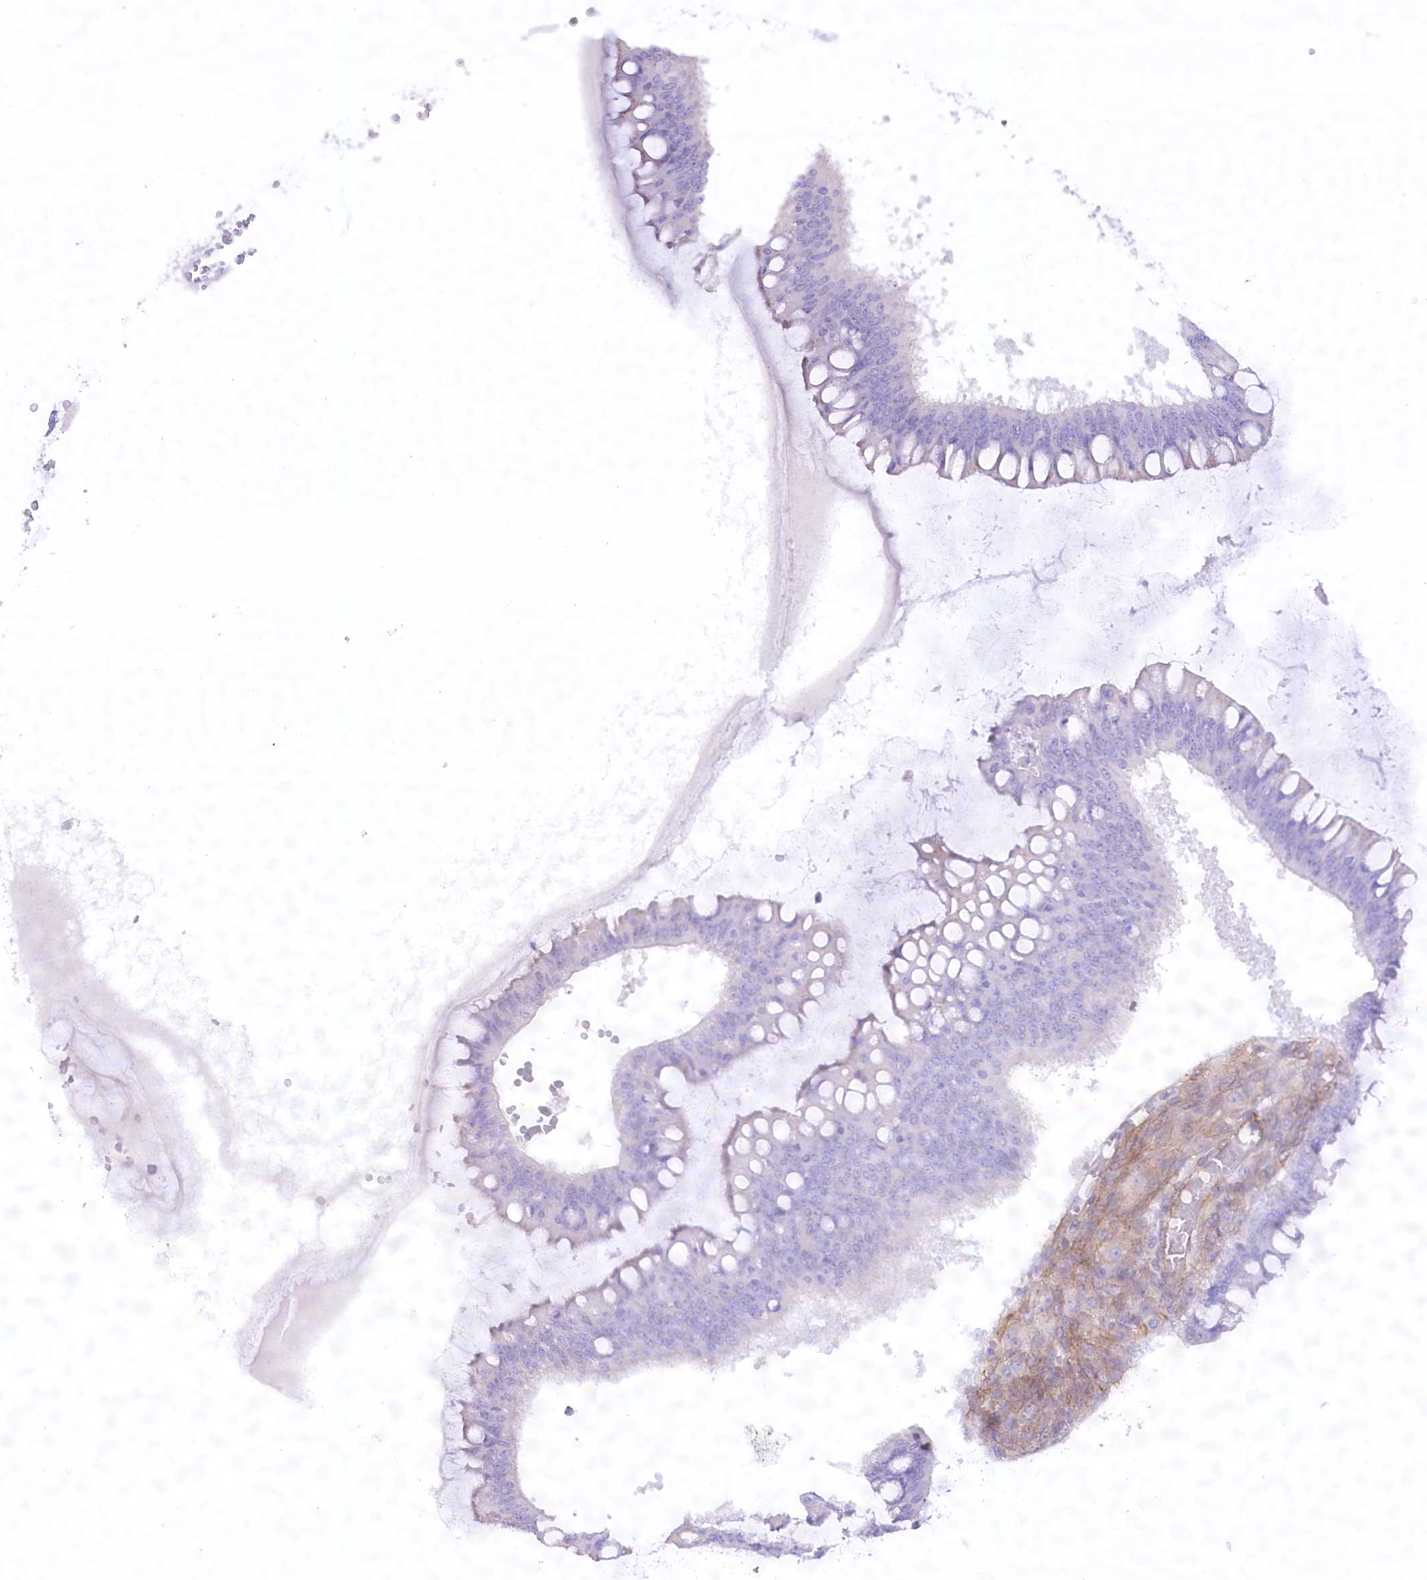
{"staining": {"intensity": "negative", "quantity": "none", "location": "none"}, "tissue": "ovarian cancer", "cell_type": "Tumor cells", "image_type": "cancer", "snomed": [{"axis": "morphology", "description": "Cystadenocarcinoma, mucinous, NOS"}, {"axis": "topography", "description": "Ovary"}], "caption": "Ovarian mucinous cystadenocarcinoma was stained to show a protein in brown. There is no significant positivity in tumor cells.", "gene": "SYNPO2", "patient": {"sex": "female", "age": 73}}